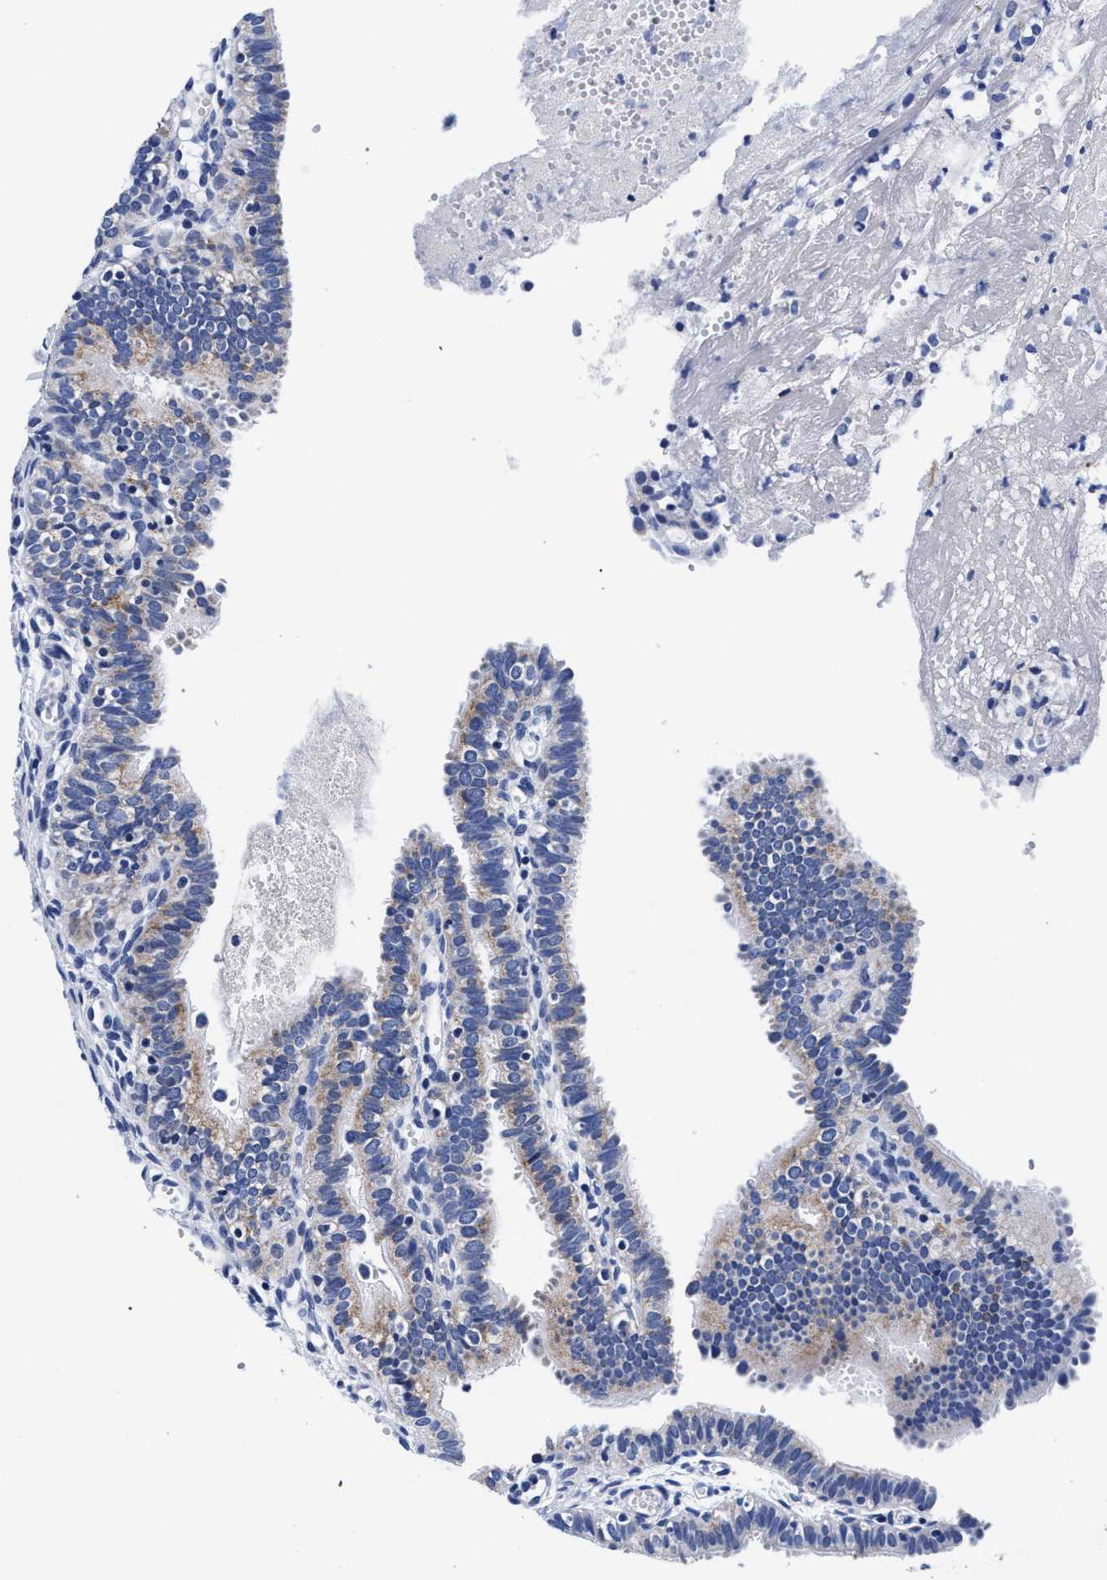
{"staining": {"intensity": "weak", "quantity": "<25%", "location": "cytoplasmic/membranous"}, "tissue": "fallopian tube", "cell_type": "Glandular cells", "image_type": "normal", "snomed": [{"axis": "morphology", "description": "Normal tissue, NOS"}, {"axis": "topography", "description": "Fallopian tube"}, {"axis": "topography", "description": "Placenta"}], "caption": "Micrograph shows no protein positivity in glandular cells of unremarkable fallopian tube. The staining is performed using DAB (3,3'-diaminobenzidine) brown chromogen with nuclei counter-stained in using hematoxylin.", "gene": "RAB3B", "patient": {"sex": "female", "age": 34}}